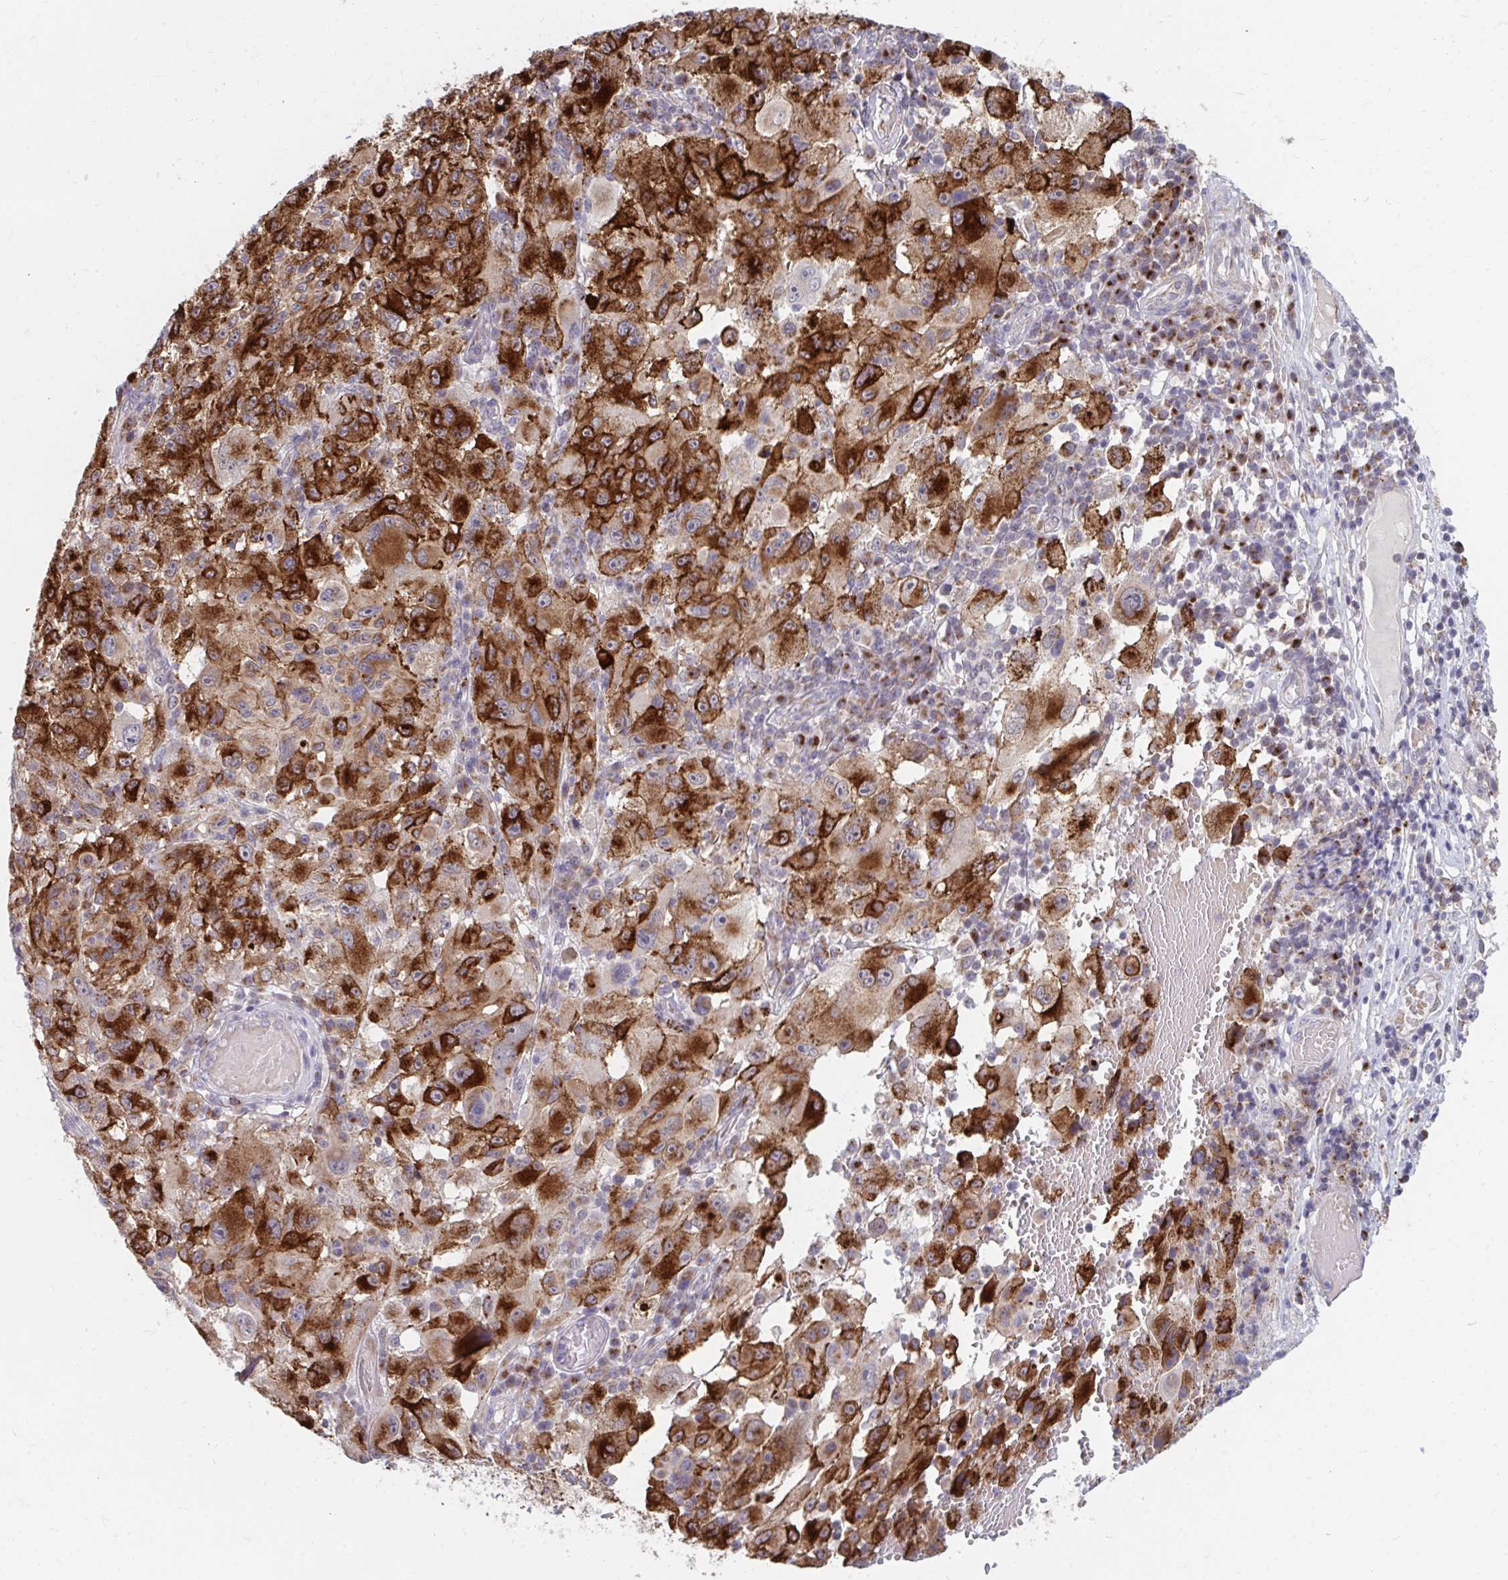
{"staining": {"intensity": "strong", "quantity": ">75%", "location": "cytoplasmic/membranous"}, "tissue": "melanoma", "cell_type": "Tumor cells", "image_type": "cancer", "snomed": [{"axis": "morphology", "description": "Malignant melanoma, NOS"}, {"axis": "topography", "description": "Skin"}], "caption": "IHC photomicrograph of neoplastic tissue: human malignant melanoma stained using immunohistochemistry exhibits high levels of strong protein expression localized specifically in the cytoplasmic/membranous of tumor cells, appearing as a cytoplasmic/membranous brown color.", "gene": "PABIR3", "patient": {"sex": "female", "age": 71}}